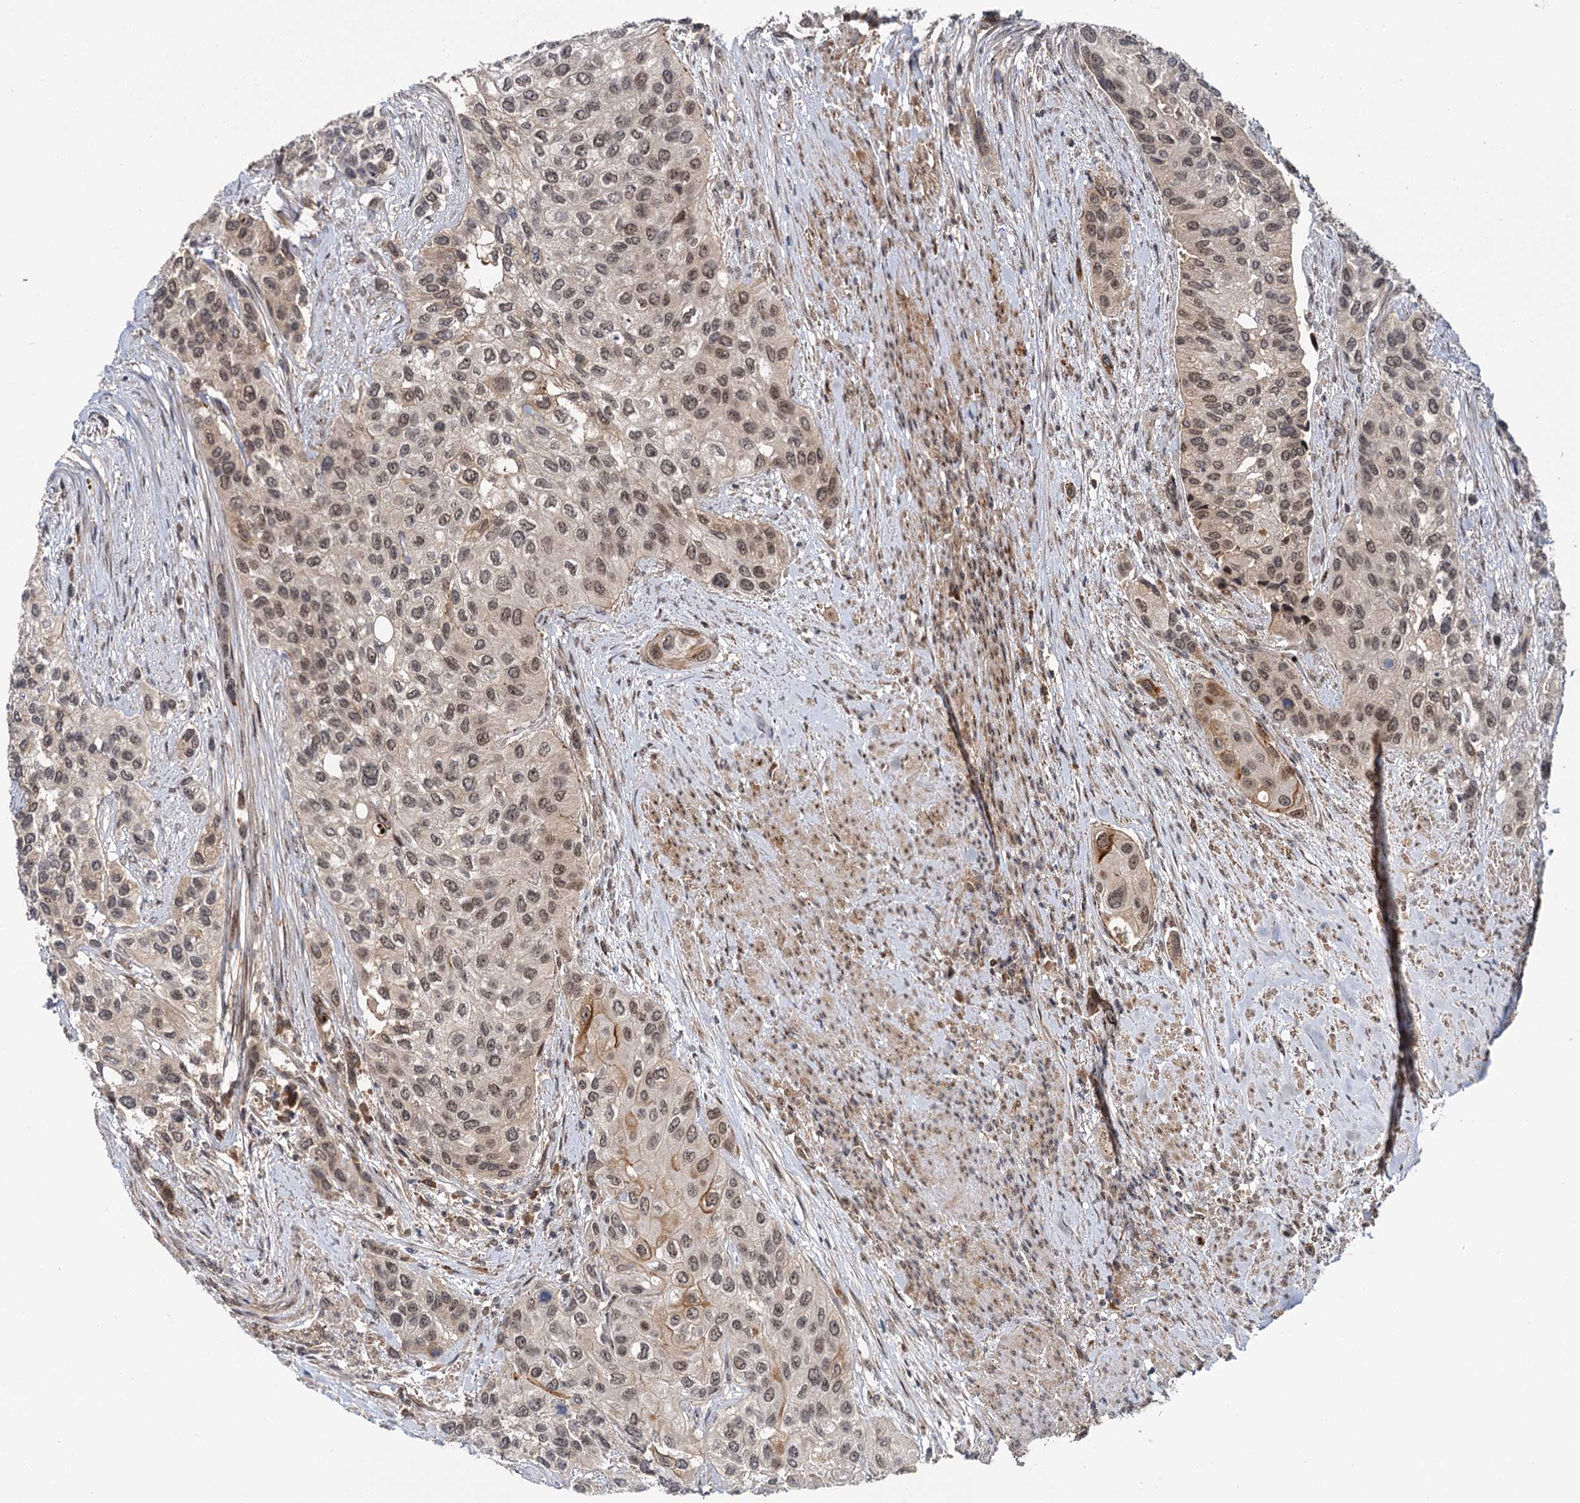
{"staining": {"intensity": "moderate", "quantity": ">75%", "location": "nuclear"}, "tissue": "urothelial cancer", "cell_type": "Tumor cells", "image_type": "cancer", "snomed": [{"axis": "morphology", "description": "Normal tissue, NOS"}, {"axis": "morphology", "description": "Urothelial carcinoma, High grade"}, {"axis": "topography", "description": "Vascular tissue"}, {"axis": "topography", "description": "Urinary bladder"}], "caption": "Tumor cells display medium levels of moderate nuclear positivity in about >75% of cells in urothelial cancer.", "gene": "MBD6", "patient": {"sex": "female", "age": 56}}